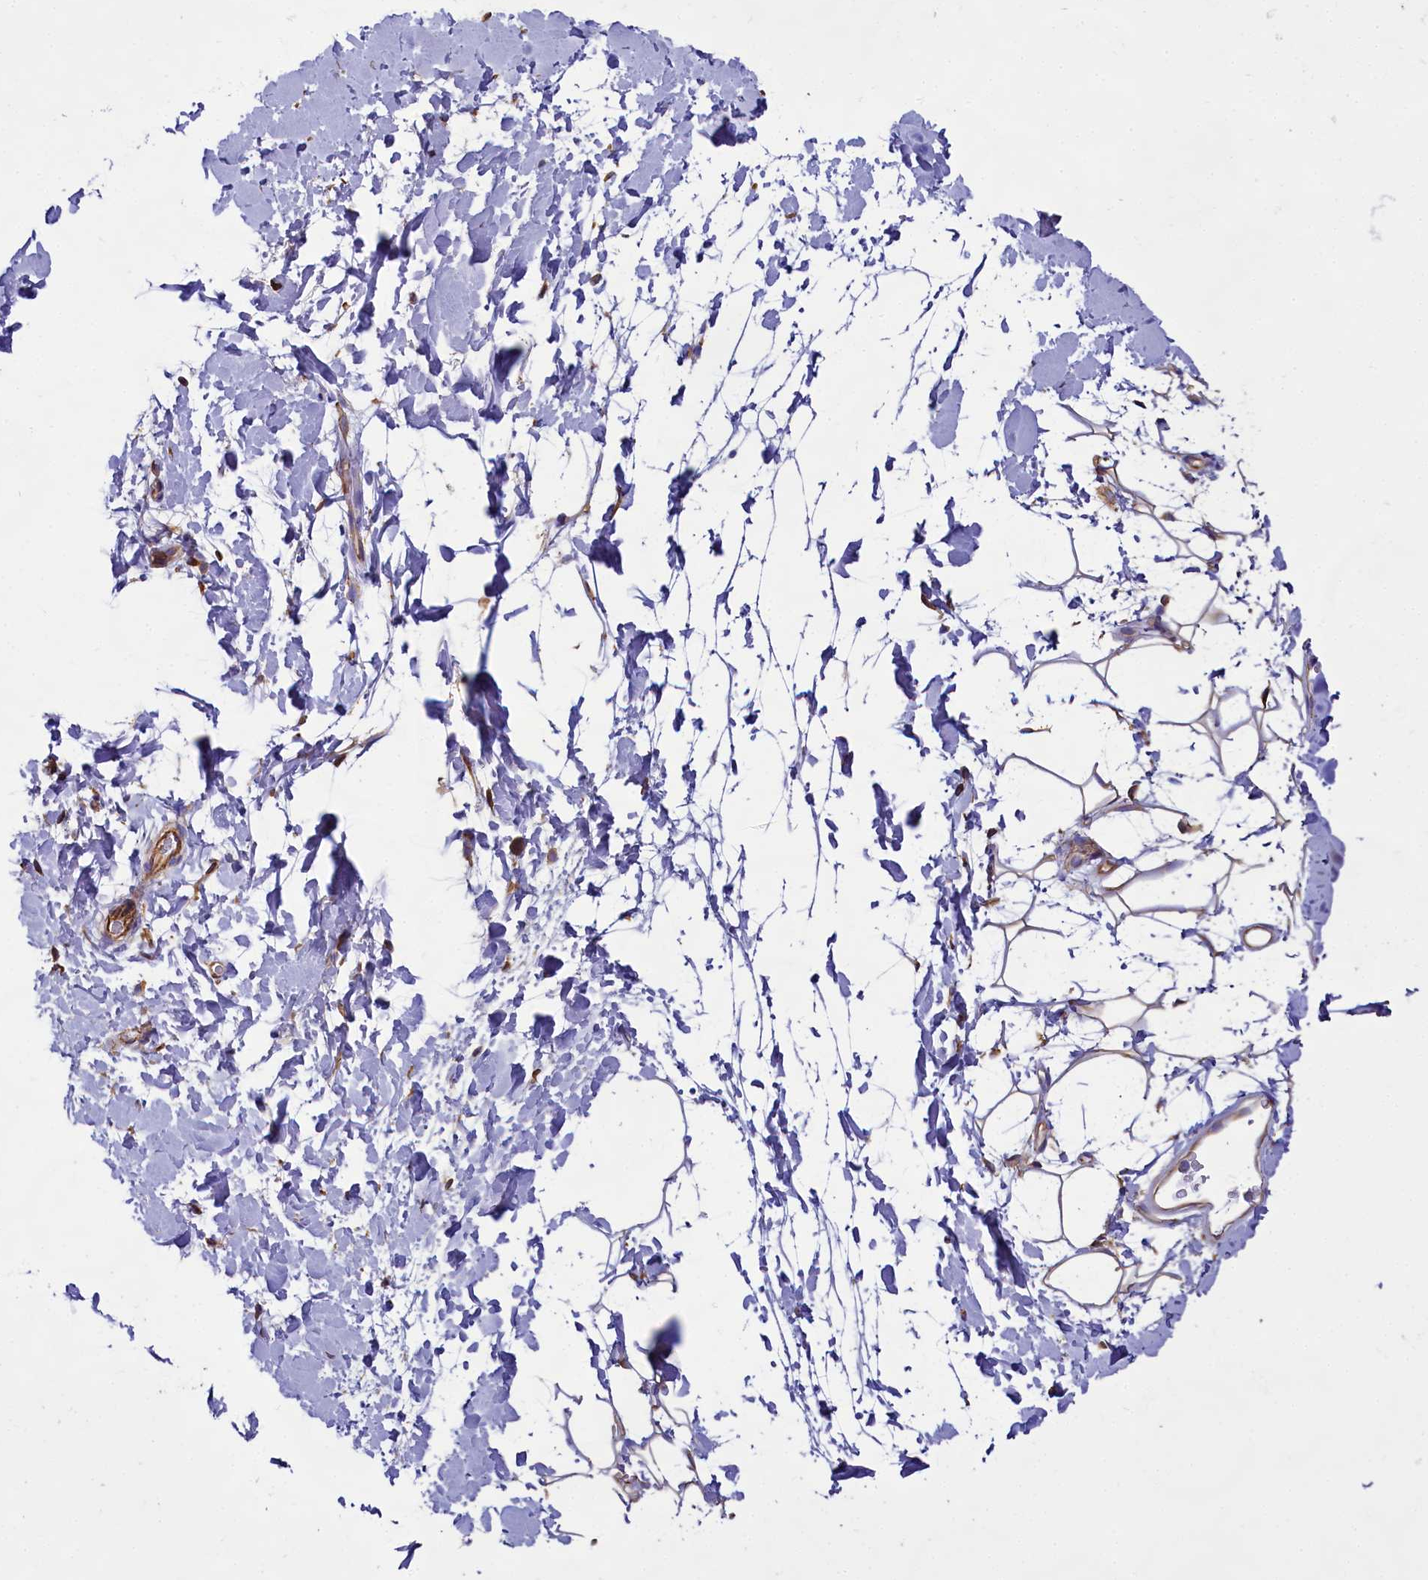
{"staining": {"intensity": "moderate", "quantity": "<25%", "location": "cytoplasmic/membranous"}, "tissue": "adipose tissue", "cell_type": "Adipocytes", "image_type": "normal", "snomed": [{"axis": "morphology", "description": "Normal tissue, NOS"}, {"axis": "topography", "description": "Breast"}], "caption": "Immunohistochemical staining of unremarkable adipose tissue displays moderate cytoplasmic/membranous protein expression in about <25% of adipocytes. The protein is stained brown, and the nuclei are stained in blue (DAB (3,3'-diaminobenzidine) IHC with brightfield microscopy, high magnification).", "gene": "CD99", "patient": {"sex": "female", "age": 26}}